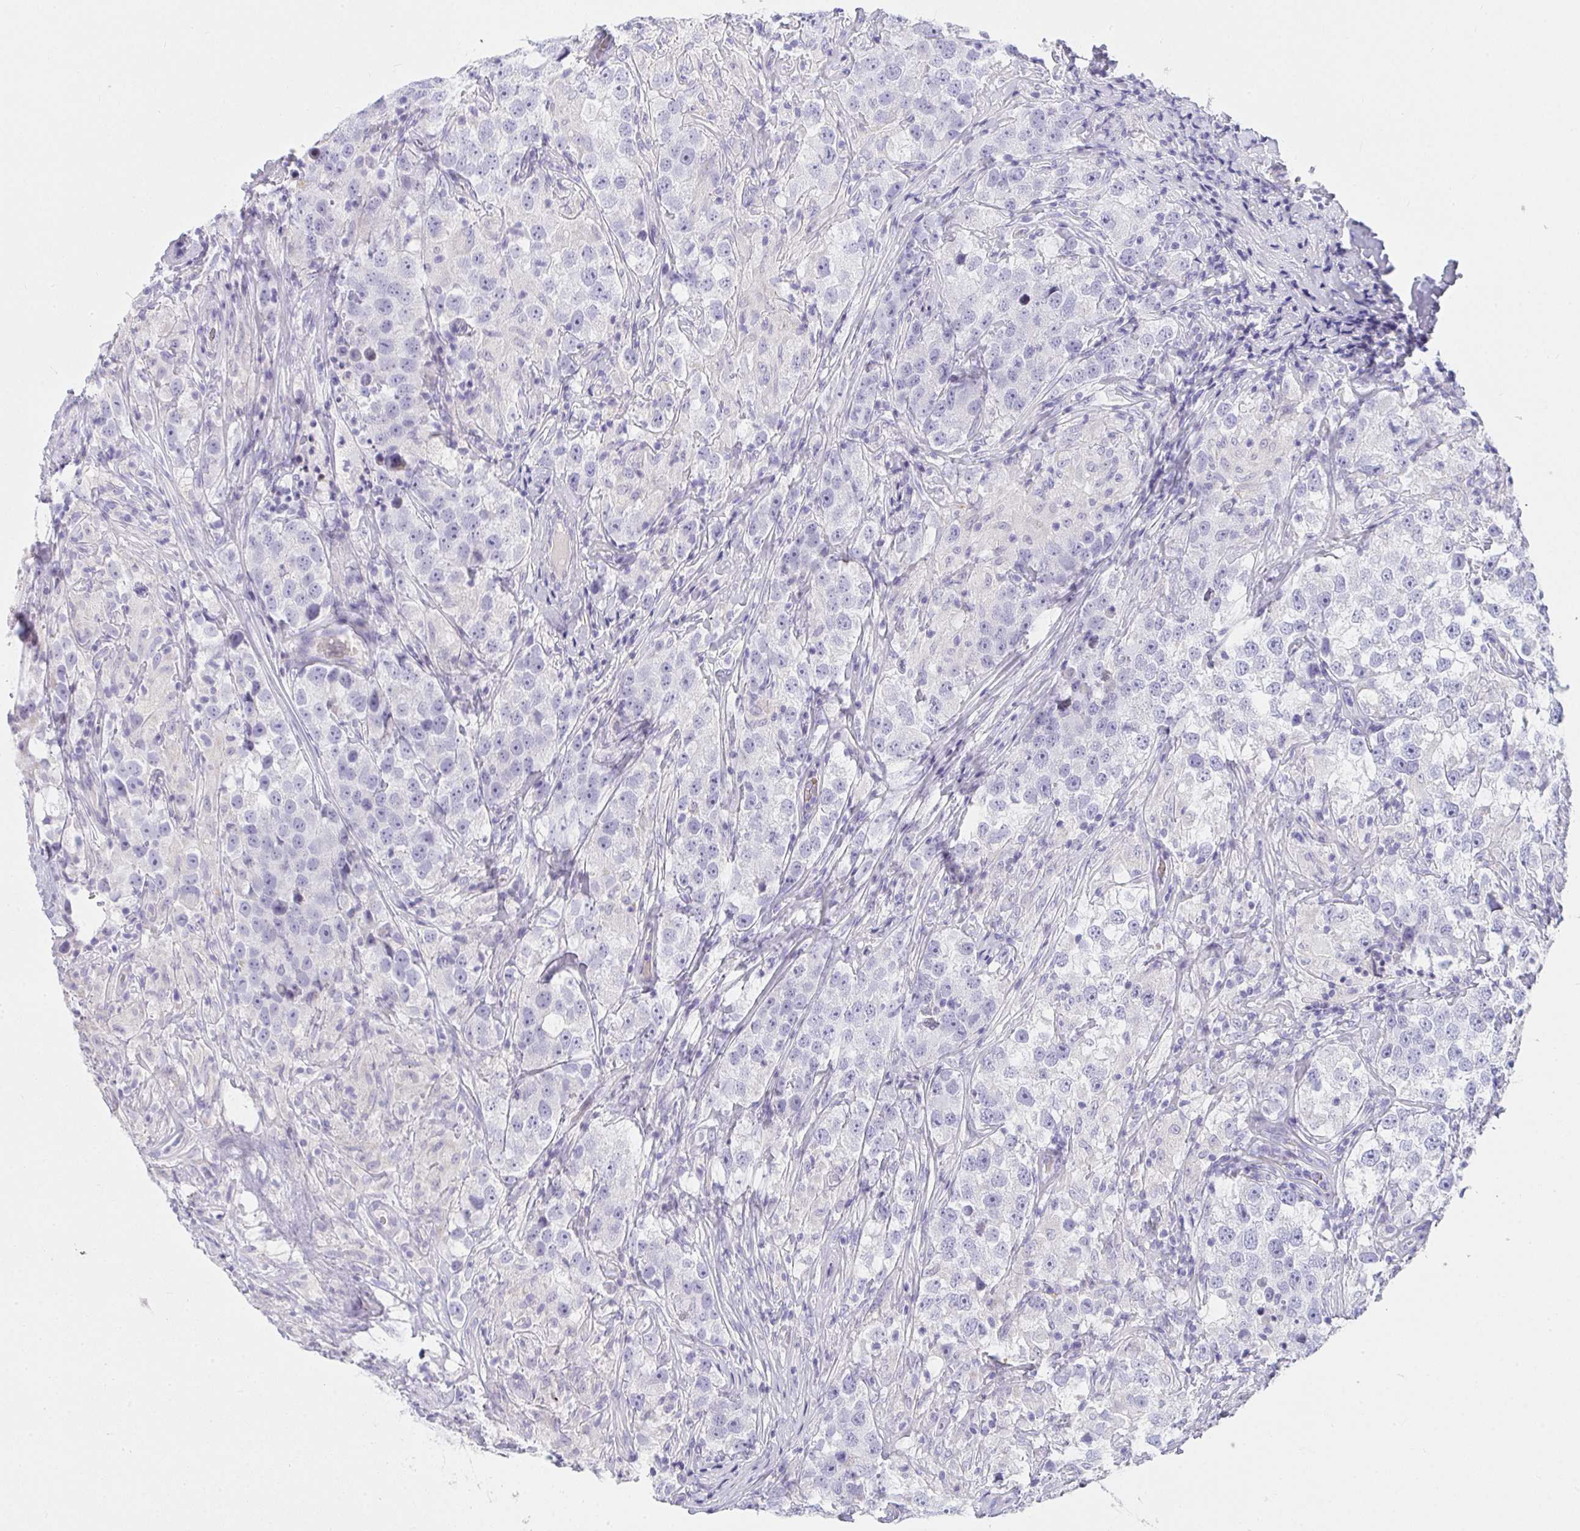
{"staining": {"intensity": "negative", "quantity": "none", "location": "none"}, "tissue": "testis cancer", "cell_type": "Tumor cells", "image_type": "cancer", "snomed": [{"axis": "morphology", "description": "Seminoma, NOS"}, {"axis": "topography", "description": "Testis"}], "caption": "The histopathology image displays no significant expression in tumor cells of testis cancer (seminoma).", "gene": "ZNF182", "patient": {"sex": "male", "age": 46}}